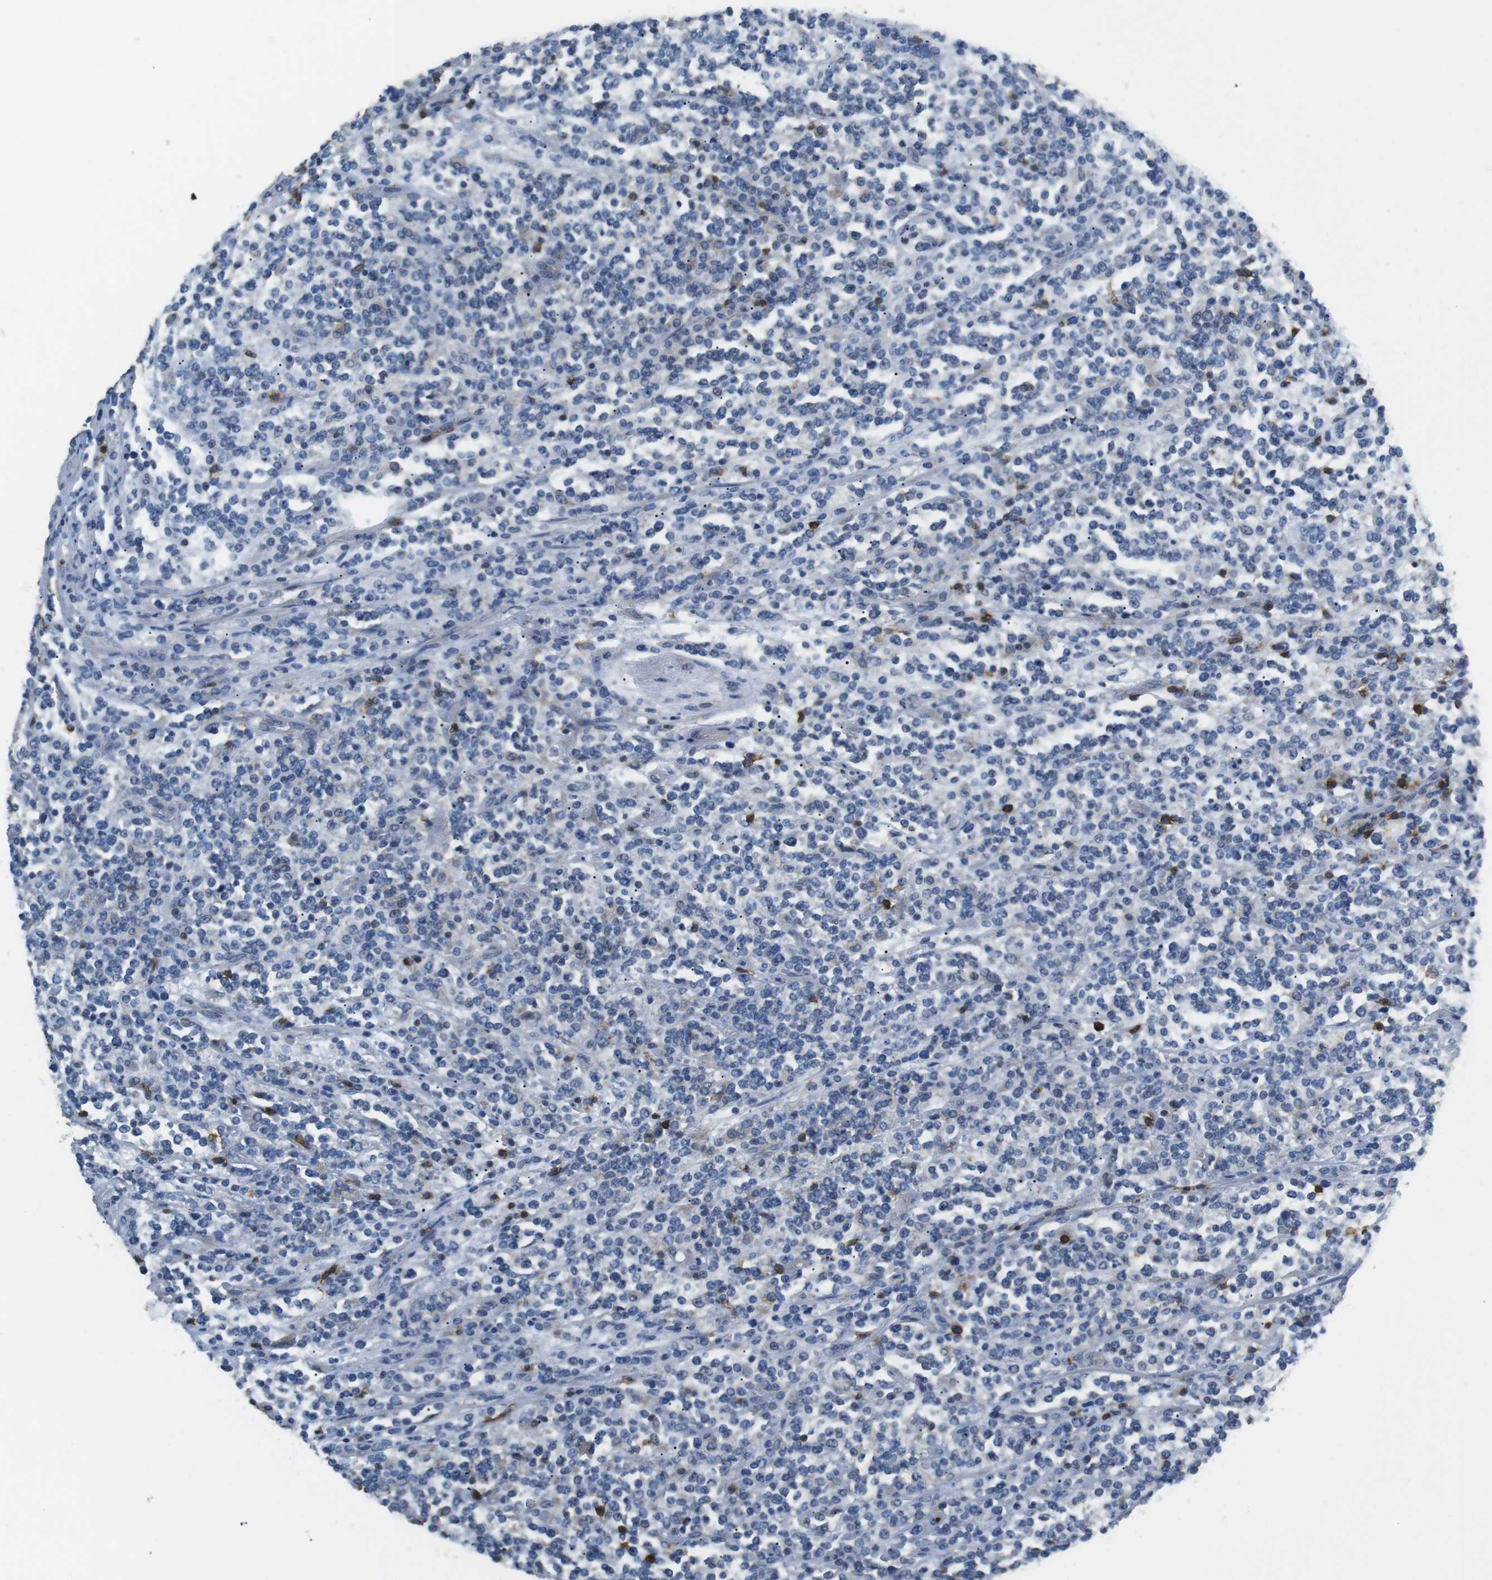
{"staining": {"intensity": "negative", "quantity": "none", "location": "none"}, "tissue": "lymphoma", "cell_type": "Tumor cells", "image_type": "cancer", "snomed": [{"axis": "morphology", "description": "Malignant lymphoma, non-Hodgkin's type, High grade"}, {"axis": "topography", "description": "Soft tissue"}], "caption": "Immunohistochemical staining of lymphoma reveals no significant expression in tumor cells.", "gene": "CD6", "patient": {"sex": "male", "age": 18}}